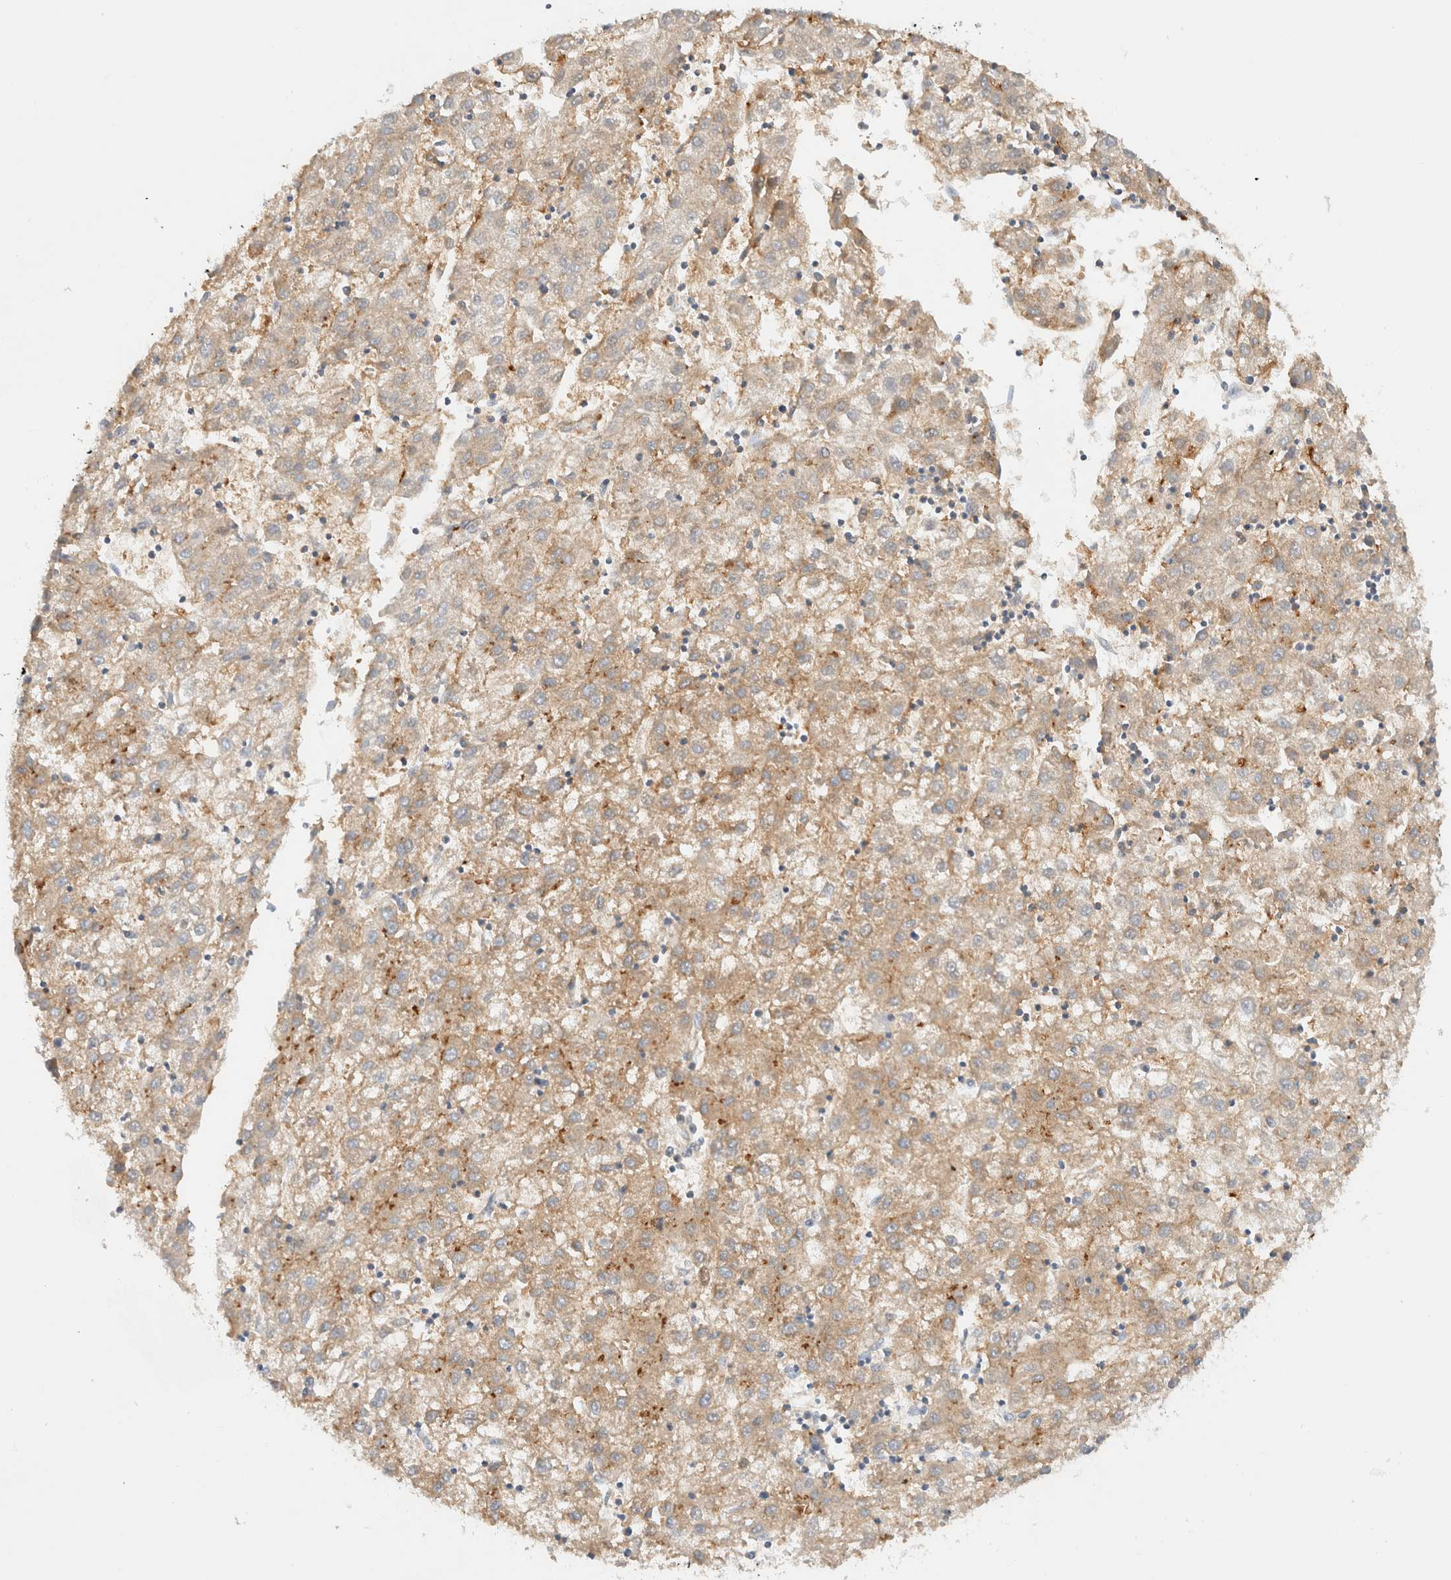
{"staining": {"intensity": "weak", "quantity": ">75%", "location": "cytoplasmic/membranous"}, "tissue": "liver cancer", "cell_type": "Tumor cells", "image_type": "cancer", "snomed": [{"axis": "morphology", "description": "Carcinoma, Hepatocellular, NOS"}, {"axis": "topography", "description": "Liver"}], "caption": "Immunohistochemical staining of hepatocellular carcinoma (liver) shows low levels of weak cytoplasmic/membranous positivity in approximately >75% of tumor cells. (DAB = brown stain, brightfield microscopy at high magnification).", "gene": "RABEP1", "patient": {"sex": "male", "age": 72}}